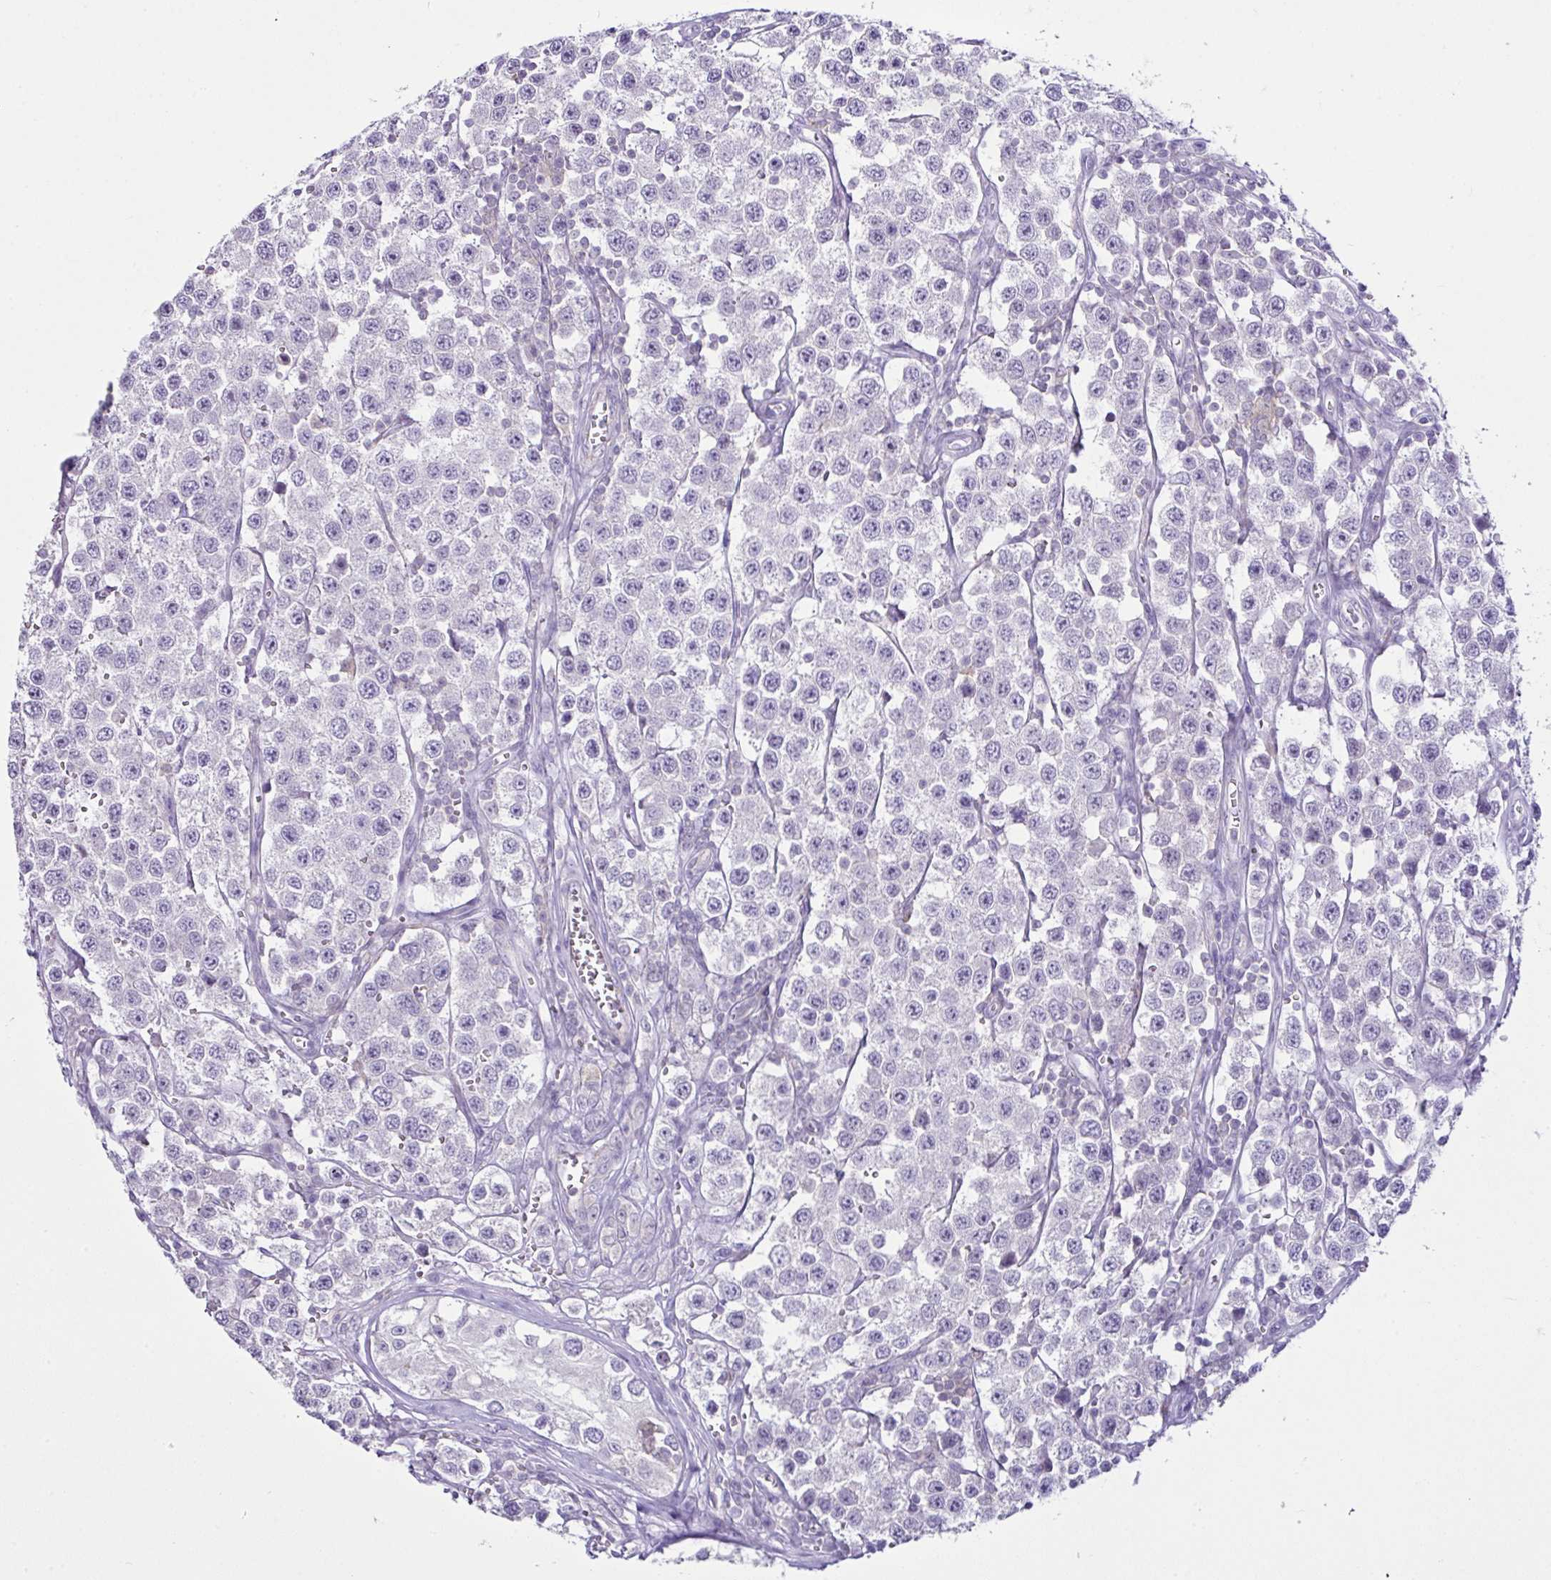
{"staining": {"intensity": "negative", "quantity": "none", "location": "none"}, "tissue": "testis cancer", "cell_type": "Tumor cells", "image_type": "cancer", "snomed": [{"axis": "morphology", "description": "Seminoma, NOS"}, {"axis": "topography", "description": "Testis"}], "caption": "IHC photomicrograph of human seminoma (testis) stained for a protein (brown), which displays no expression in tumor cells.", "gene": "D2HGDH", "patient": {"sex": "male", "age": 34}}